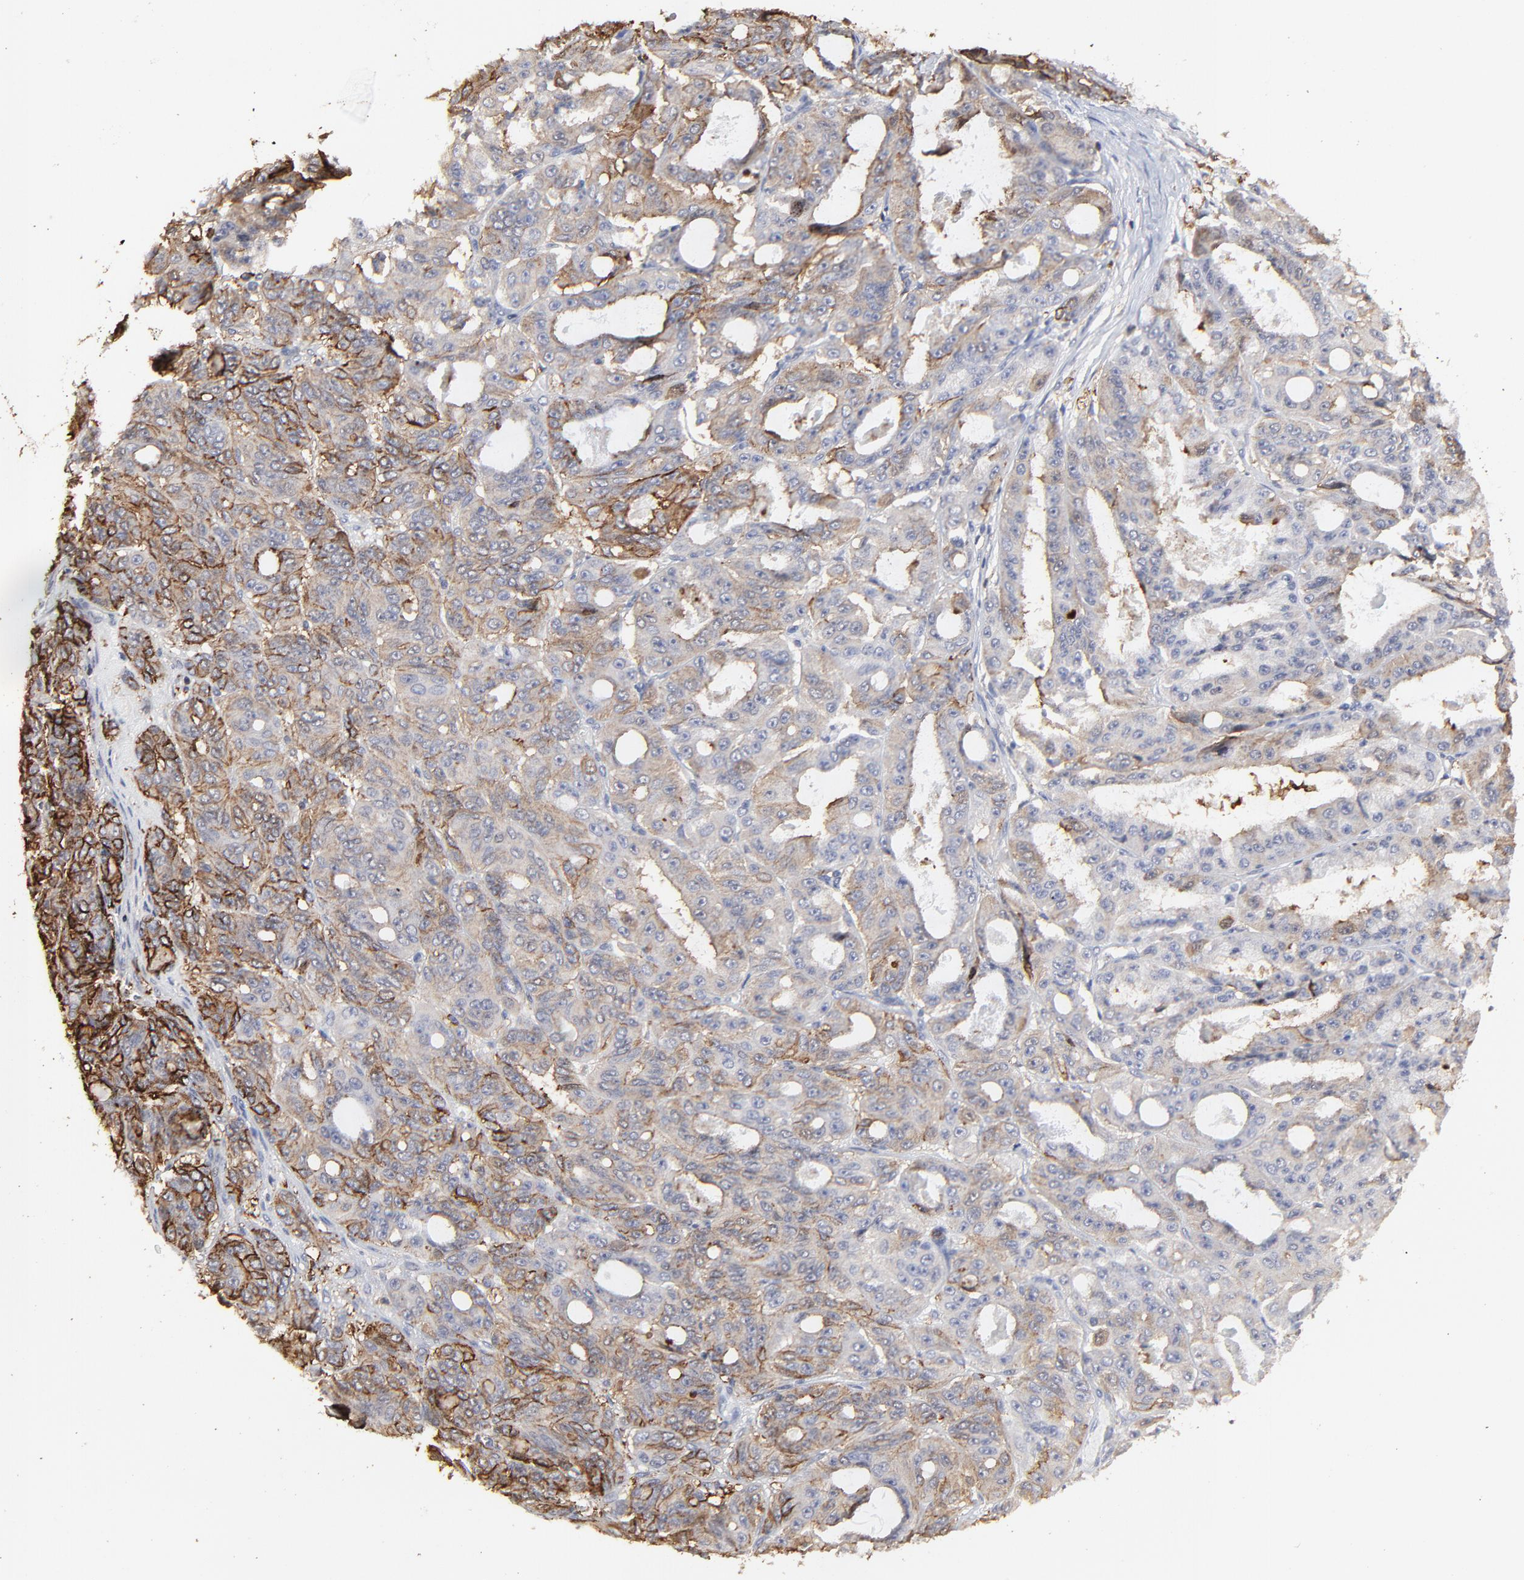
{"staining": {"intensity": "moderate", "quantity": ">75%", "location": "cytoplasmic/membranous"}, "tissue": "ovarian cancer", "cell_type": "Tumor cells", "image_type": "cancer", "snomed": [{"axis": "morphology", "description": "Carcinoma, endometroid"}, {"axis": "topography", "description": "Ovary"}], "caption": "The photomicrograph reveals a brown stain indicating the presence of a protein in the cytoplasmic/membranous of tumor cells in ovarian cancer. Using DAB (brown) and hematoxylin (blue) stains, captured at high magnification using brightfield microscopy.", "gene": "SLC6A14", "patient": {"sex": "female", "age": 61}}